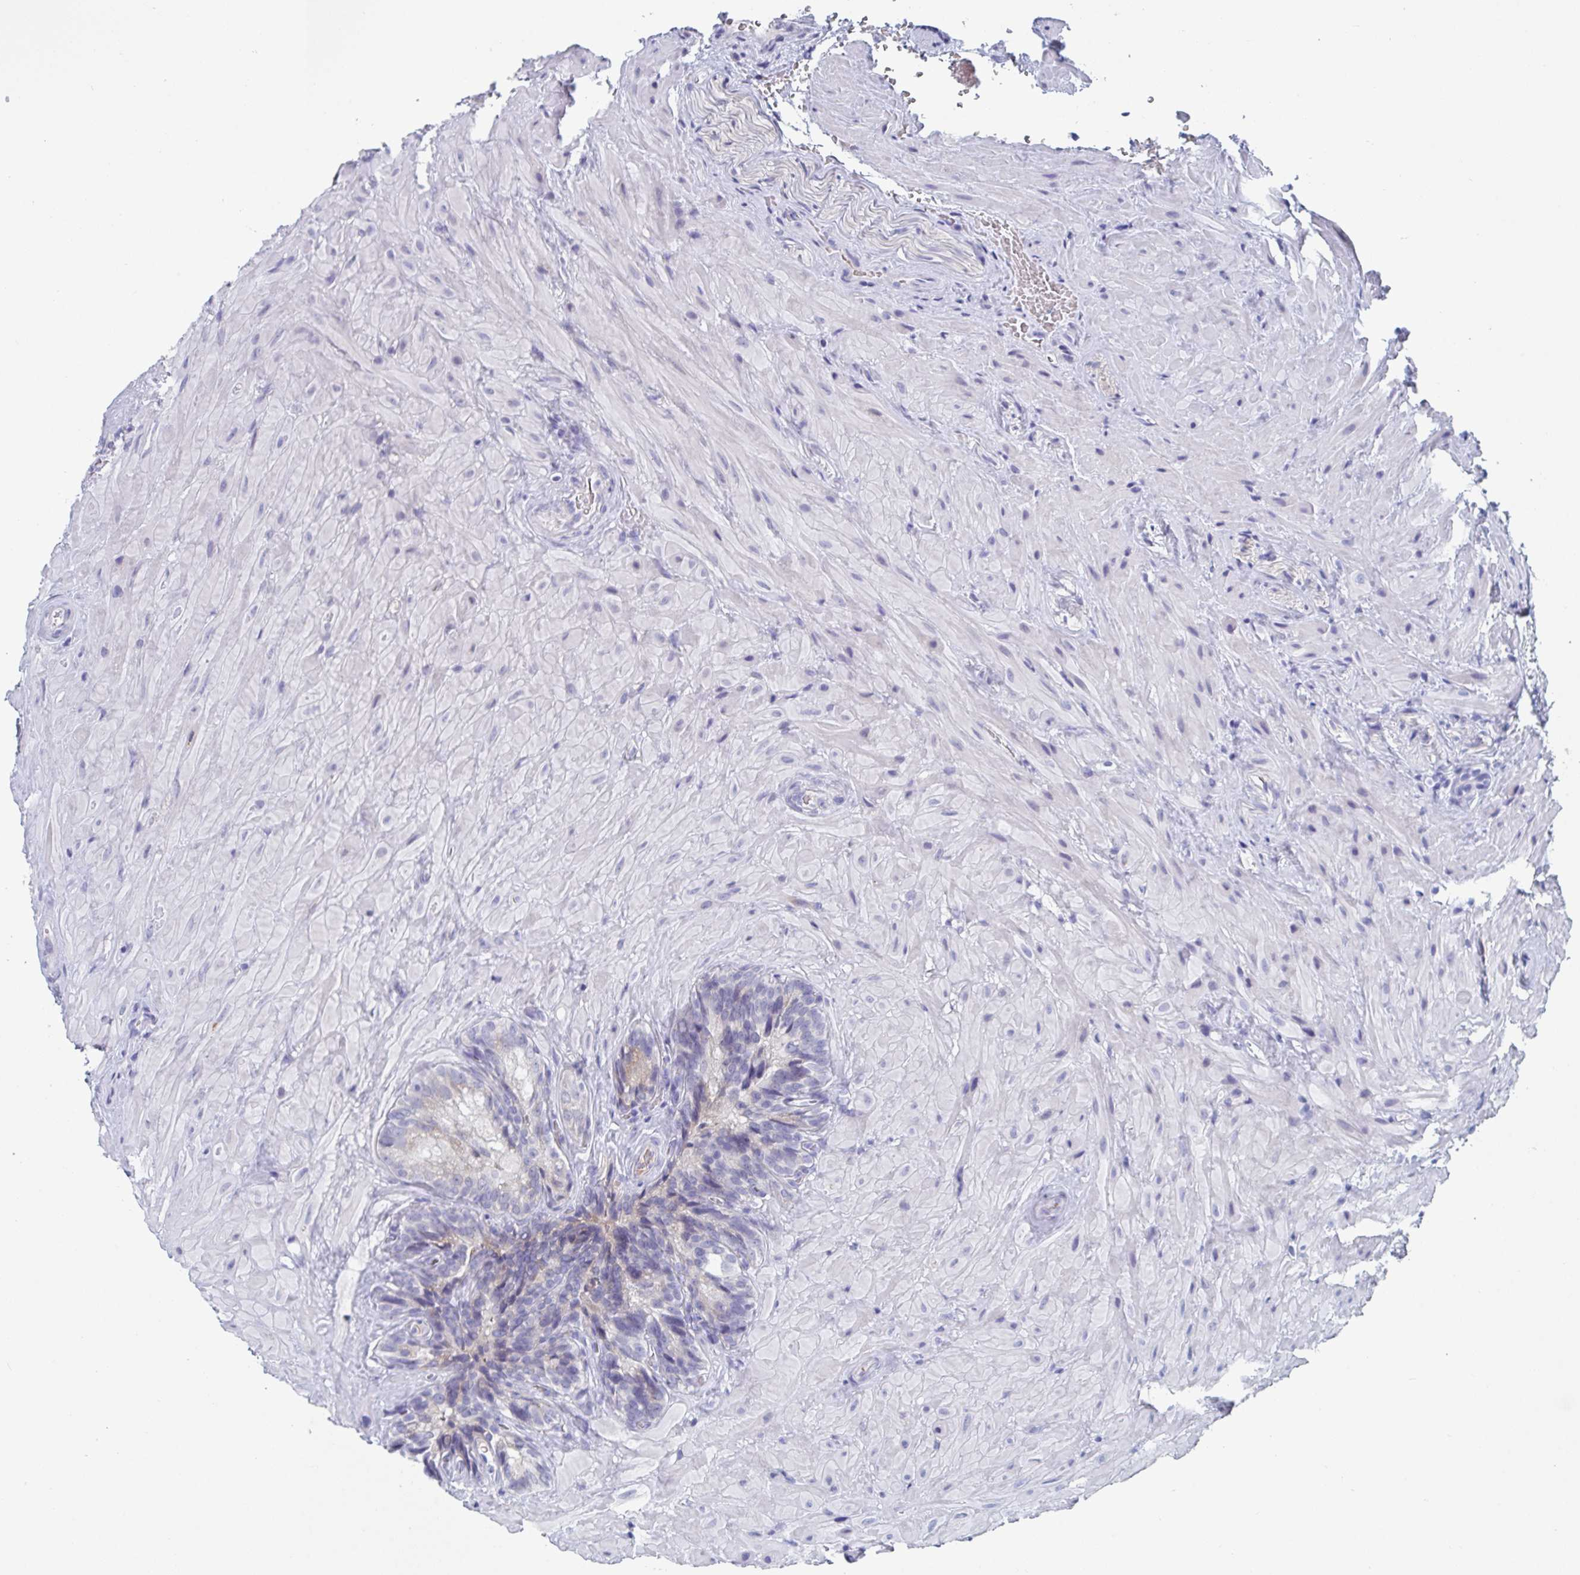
{"staining": {"intensity": "negative", "quantity": "none", "location": "none"}, "tissue": "seminal vesicle", "cell_type": "Glandular cells", "image_type": "normal", "snomed": [{"axis": "morphology", "description": "Normal tissue, NOS"}, {"axis": "topography", "description": "Seminal veicle"}], "caption": "Immunohistochemical staining of benign seminal vesicle exhibits no significant expression in glandular cells. Brightfield microscopy of IHC stained with DAB (3,3'-diaminobenzidine) (brown) and hematoxylin (blue), captured at high magnification.", "gene": "NT5C3B", "patient": {"sex": "male", "age": 47}}